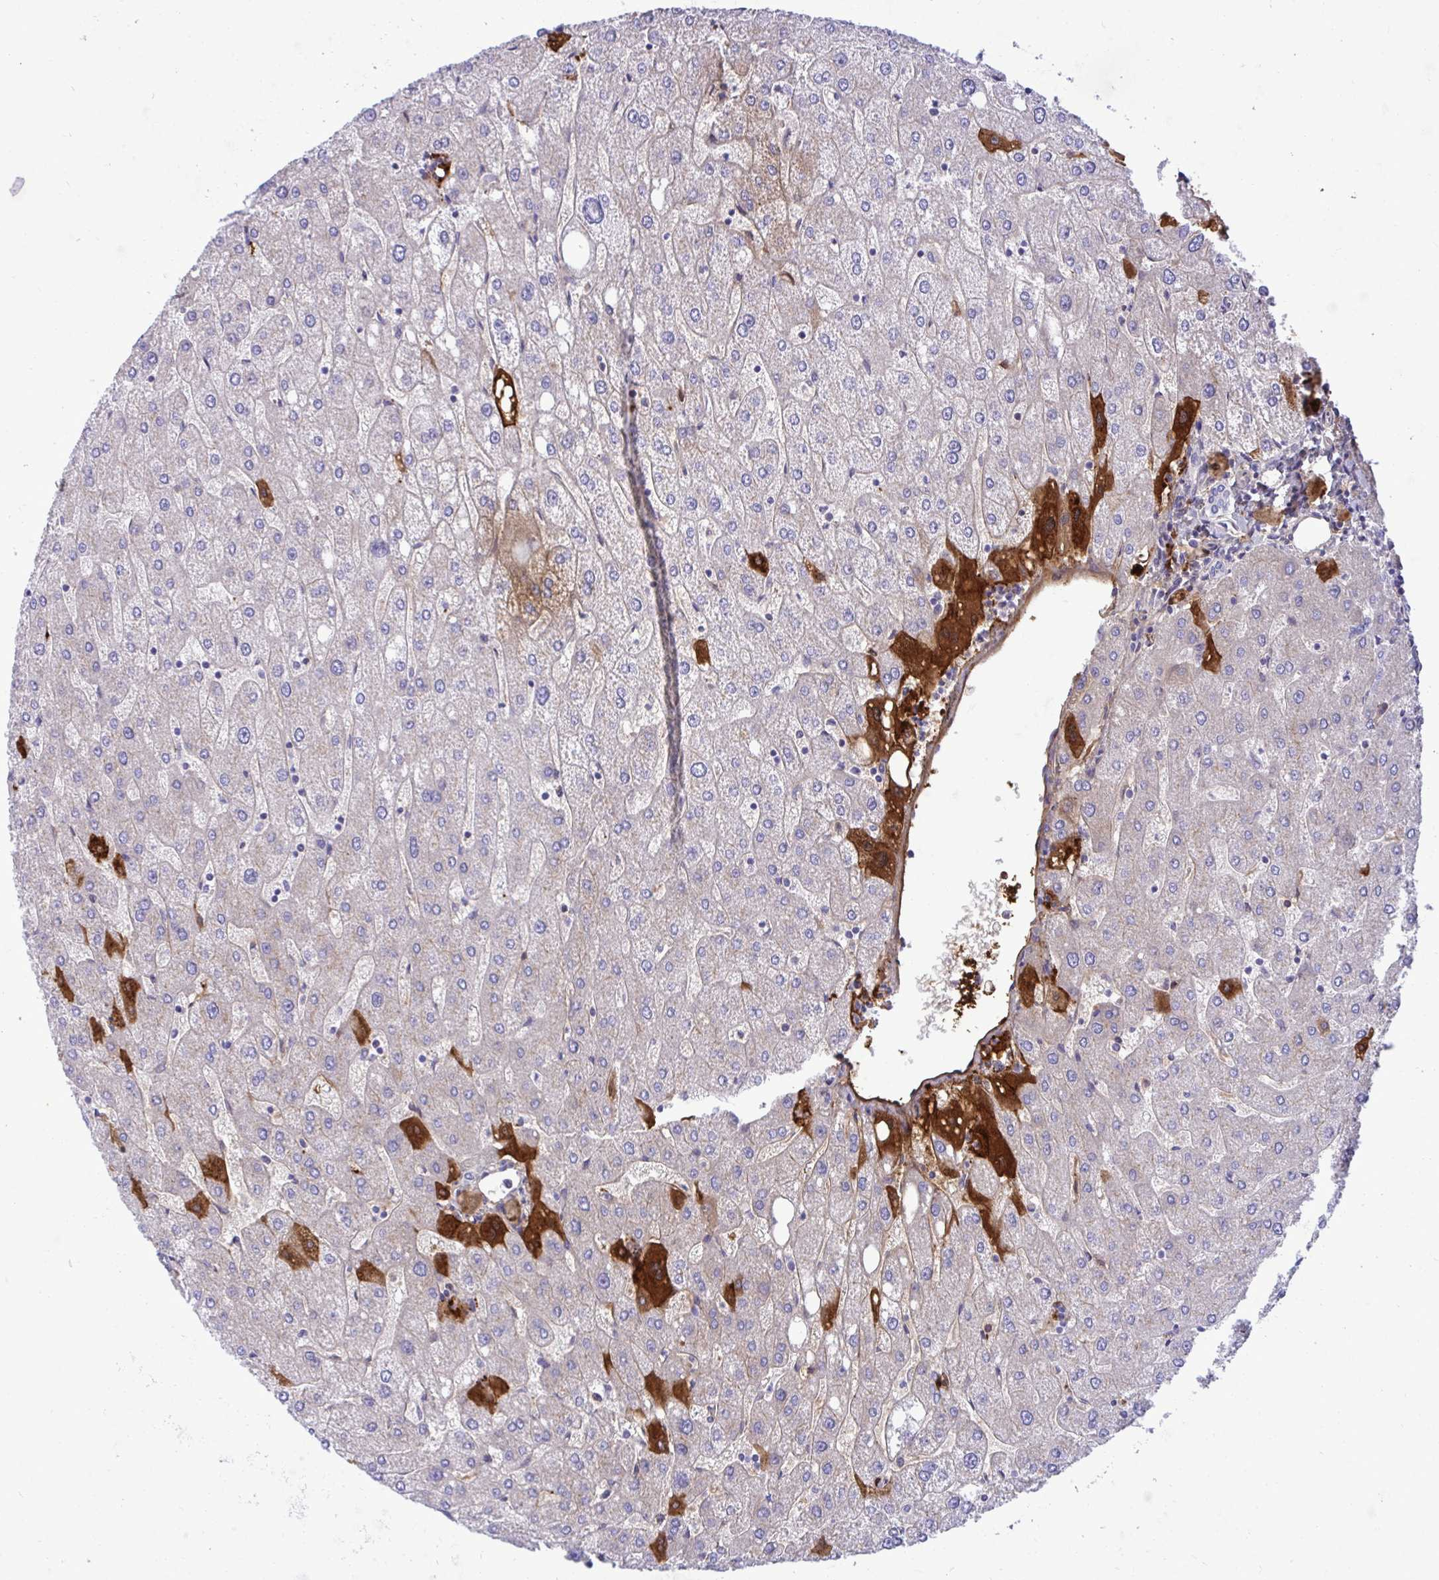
{"staining": {"intensity": "negative", "quantity": "none", "location": "none"}, "tissue": "liver", "cell_type": "Cholangiocytes", "image_type": "normal", "snomed": [{"axis": "morphology", "description": "Normal tissue, NOS"}, {"axis": "topography", "description": "Liver"}], "caption": "Immunohistochemistry image of unremarkable liver: human liver stained with DAB (3,3'-diaminobenzidine) exhibits no significant protein staining in cholangiocytes.", "gene": "F2", "patient": {"sex": "male", "age": 67}}